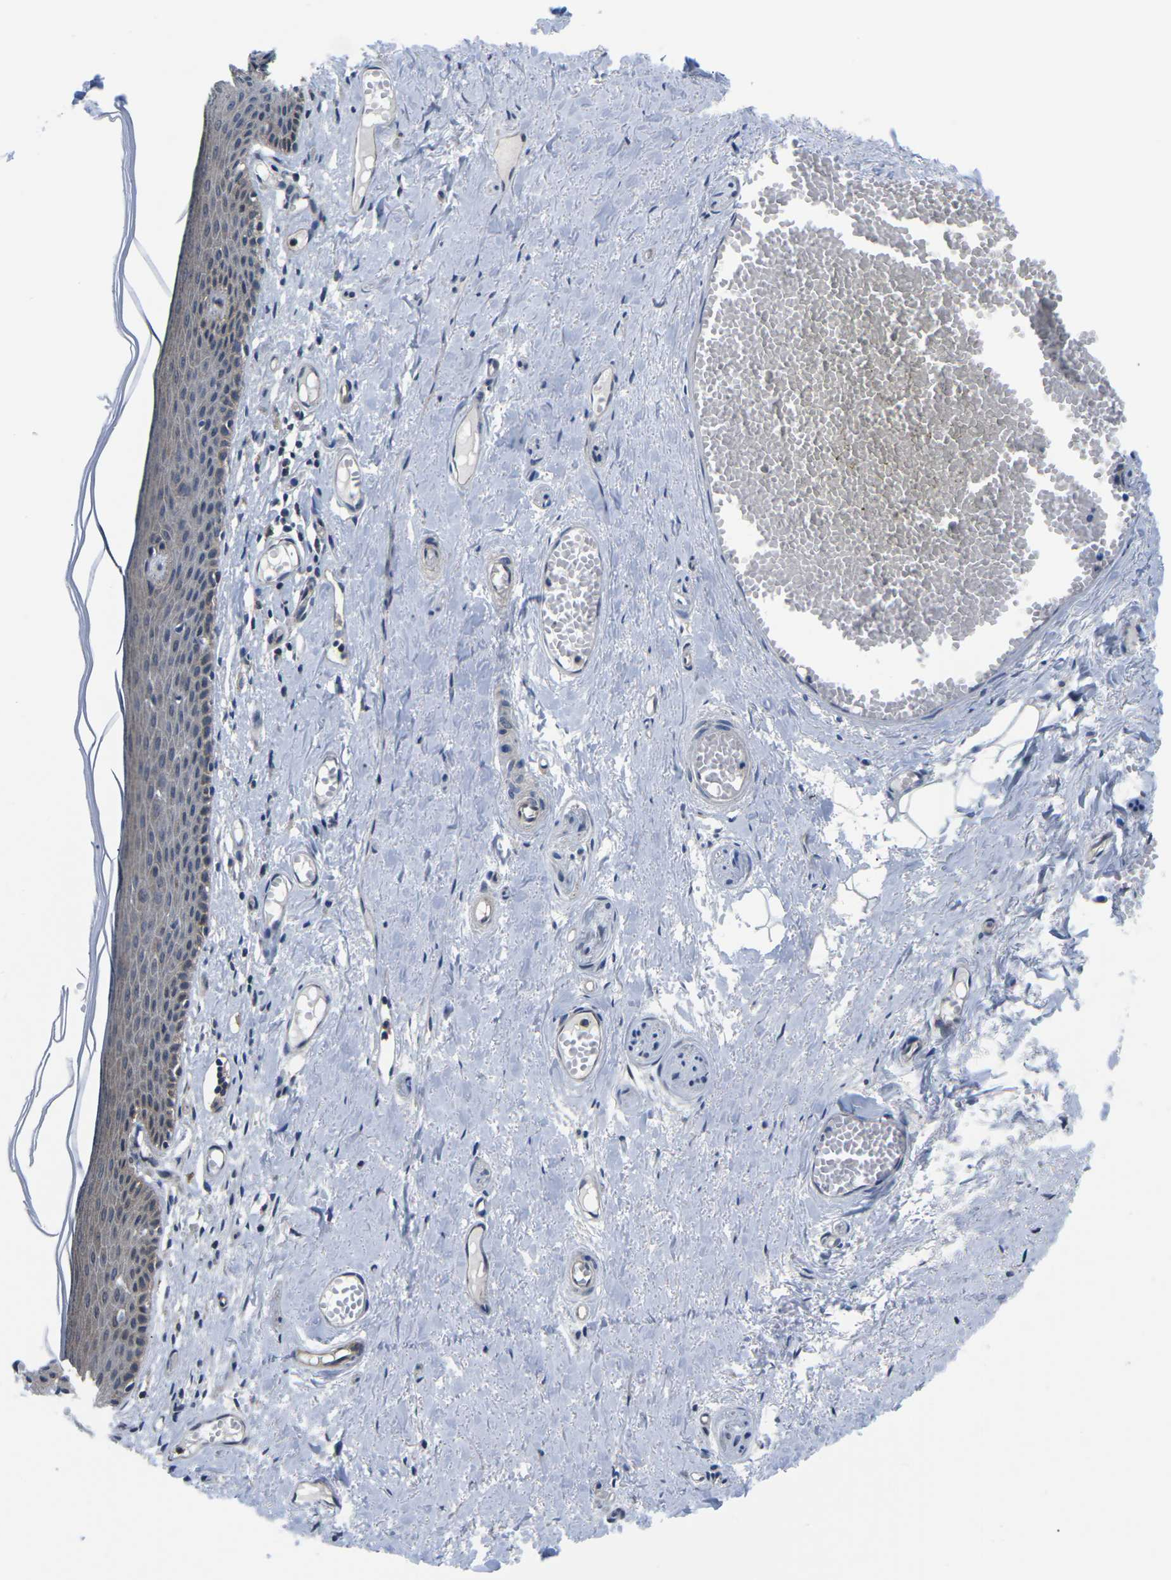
{"staining": {"intensity": "moderate", "quantity": ">75%", "location": "cytoplasmic/membranous"}, "tissue": "skin", "cell_type": "Epidermal cells", "image_type": "normal", "snomed": [{"axis": "morphology", "description": "Normal tissue, NOS"}, {"axis": "topography", "description": "Adipose tissue"}, {"axis": "topography", "description": "Vascular tissue"}, {"axis": "topography", "description": "Anal"}, {"axis": "topography", "description": "Peripheral nerve tissue"}], "caption": "A medium amount of moderate cytoplasmic/membranous positivity is appreciated in approximately >75% of epidermal cells in unremarkable skin. Immunohistochemistry stains the protein in brown and the nuclei are stained blue.", "gene": "GSK3B", "patient": {"sex": "female", "age": 54}}